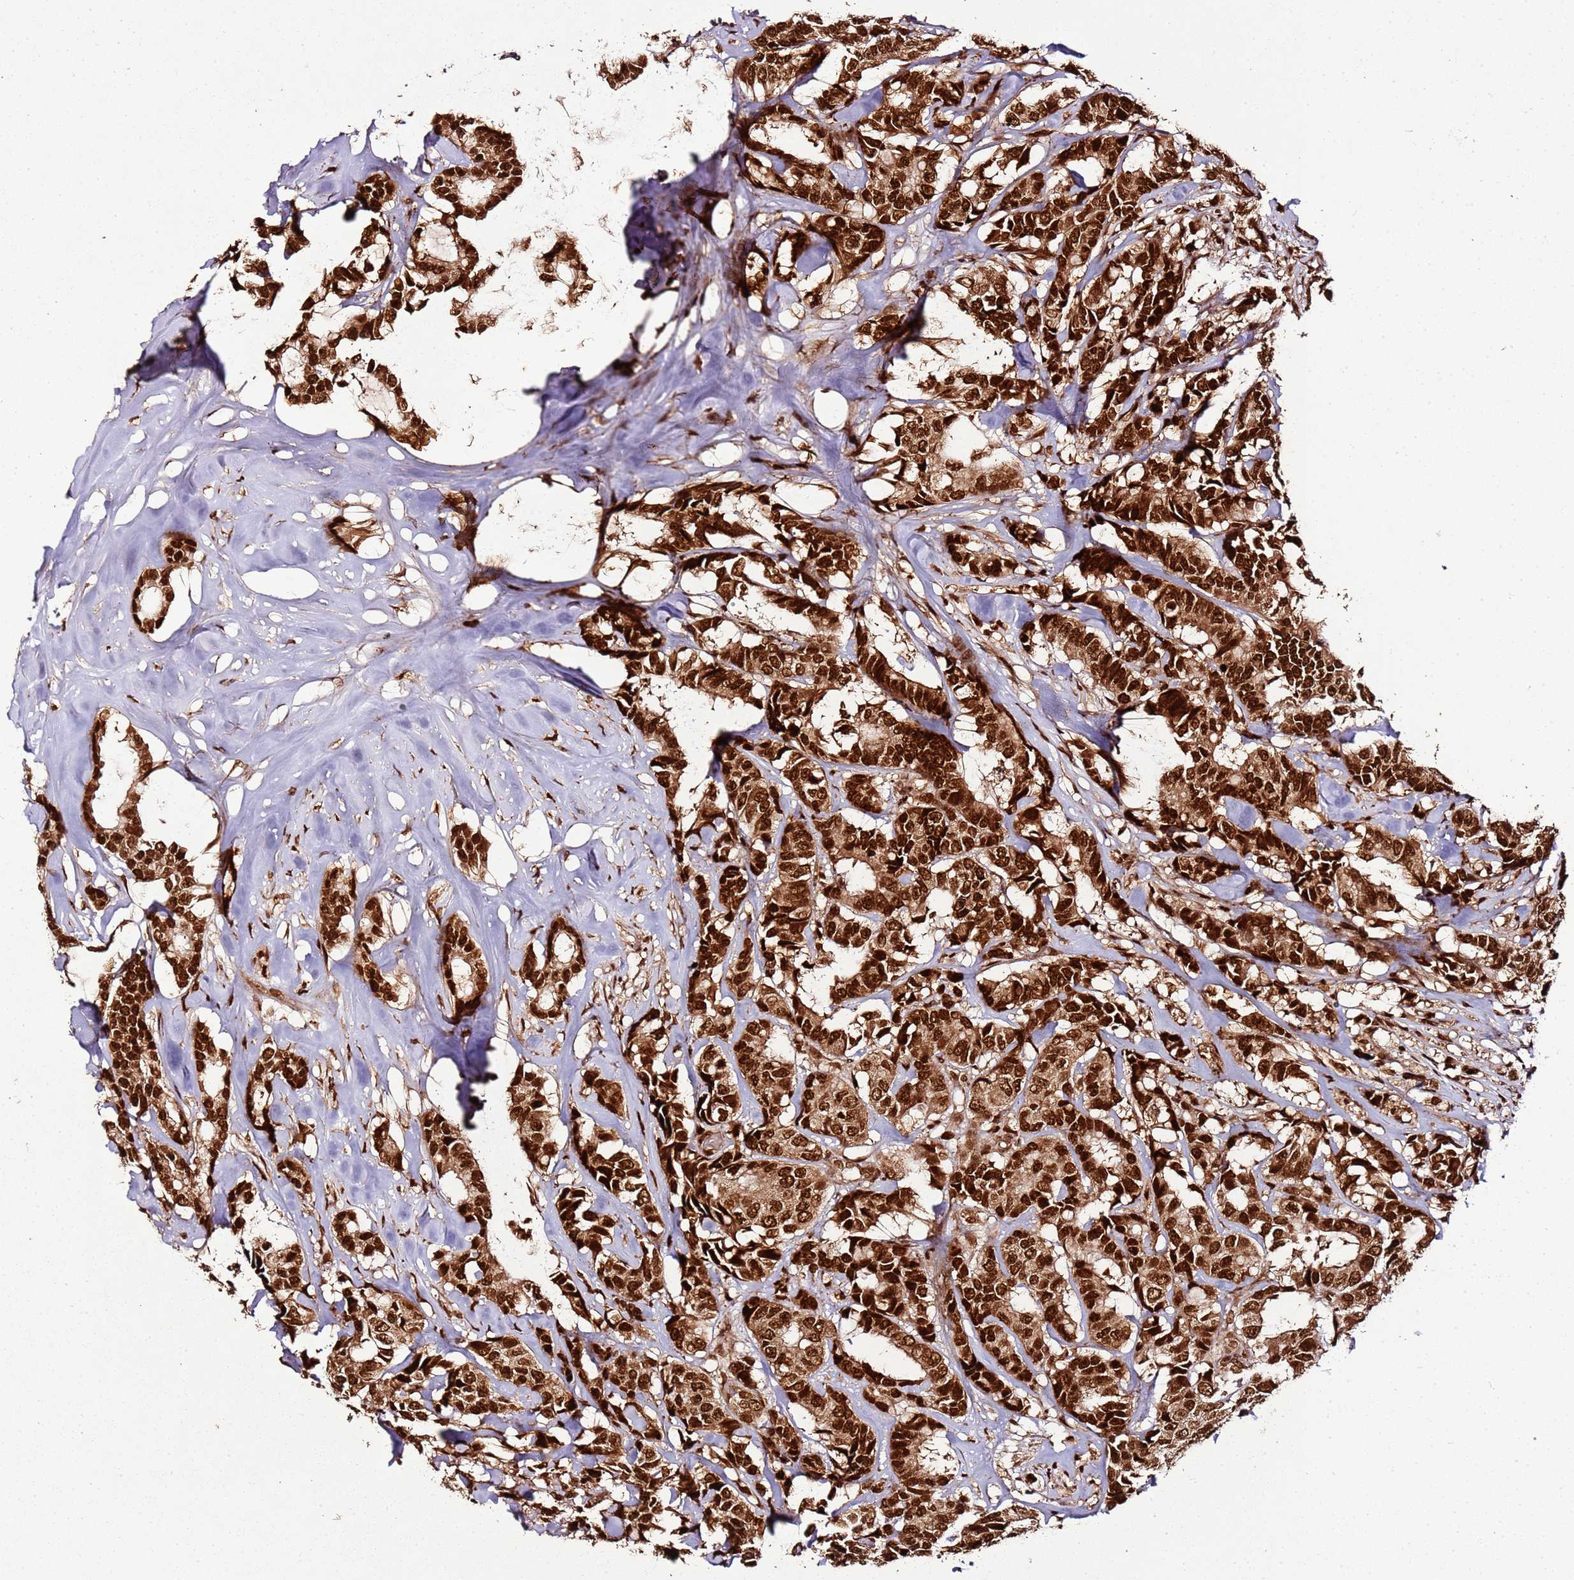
{"staining": {"intensity": "strong", "quantity": ">75%", "location": "cytoplasmic/membranous,nuclear"}, "tissue": "breast cancer", "cell_type": "Tumor cells", "image_type": "cancer", "snomed": [{"axis": "morphology", "description": "Duct carcinoma"}, {"axis": "topography", "description": "Breast"}], "caption": "Immunohistochemical staining of breast cancer demonstrates high levels of strong cytoplasmic/membranous and nuclear protein staining in approximately >75% of tumor cells.", "gene": "XRN2", "patient": {"sex": "female", "age": 87}}